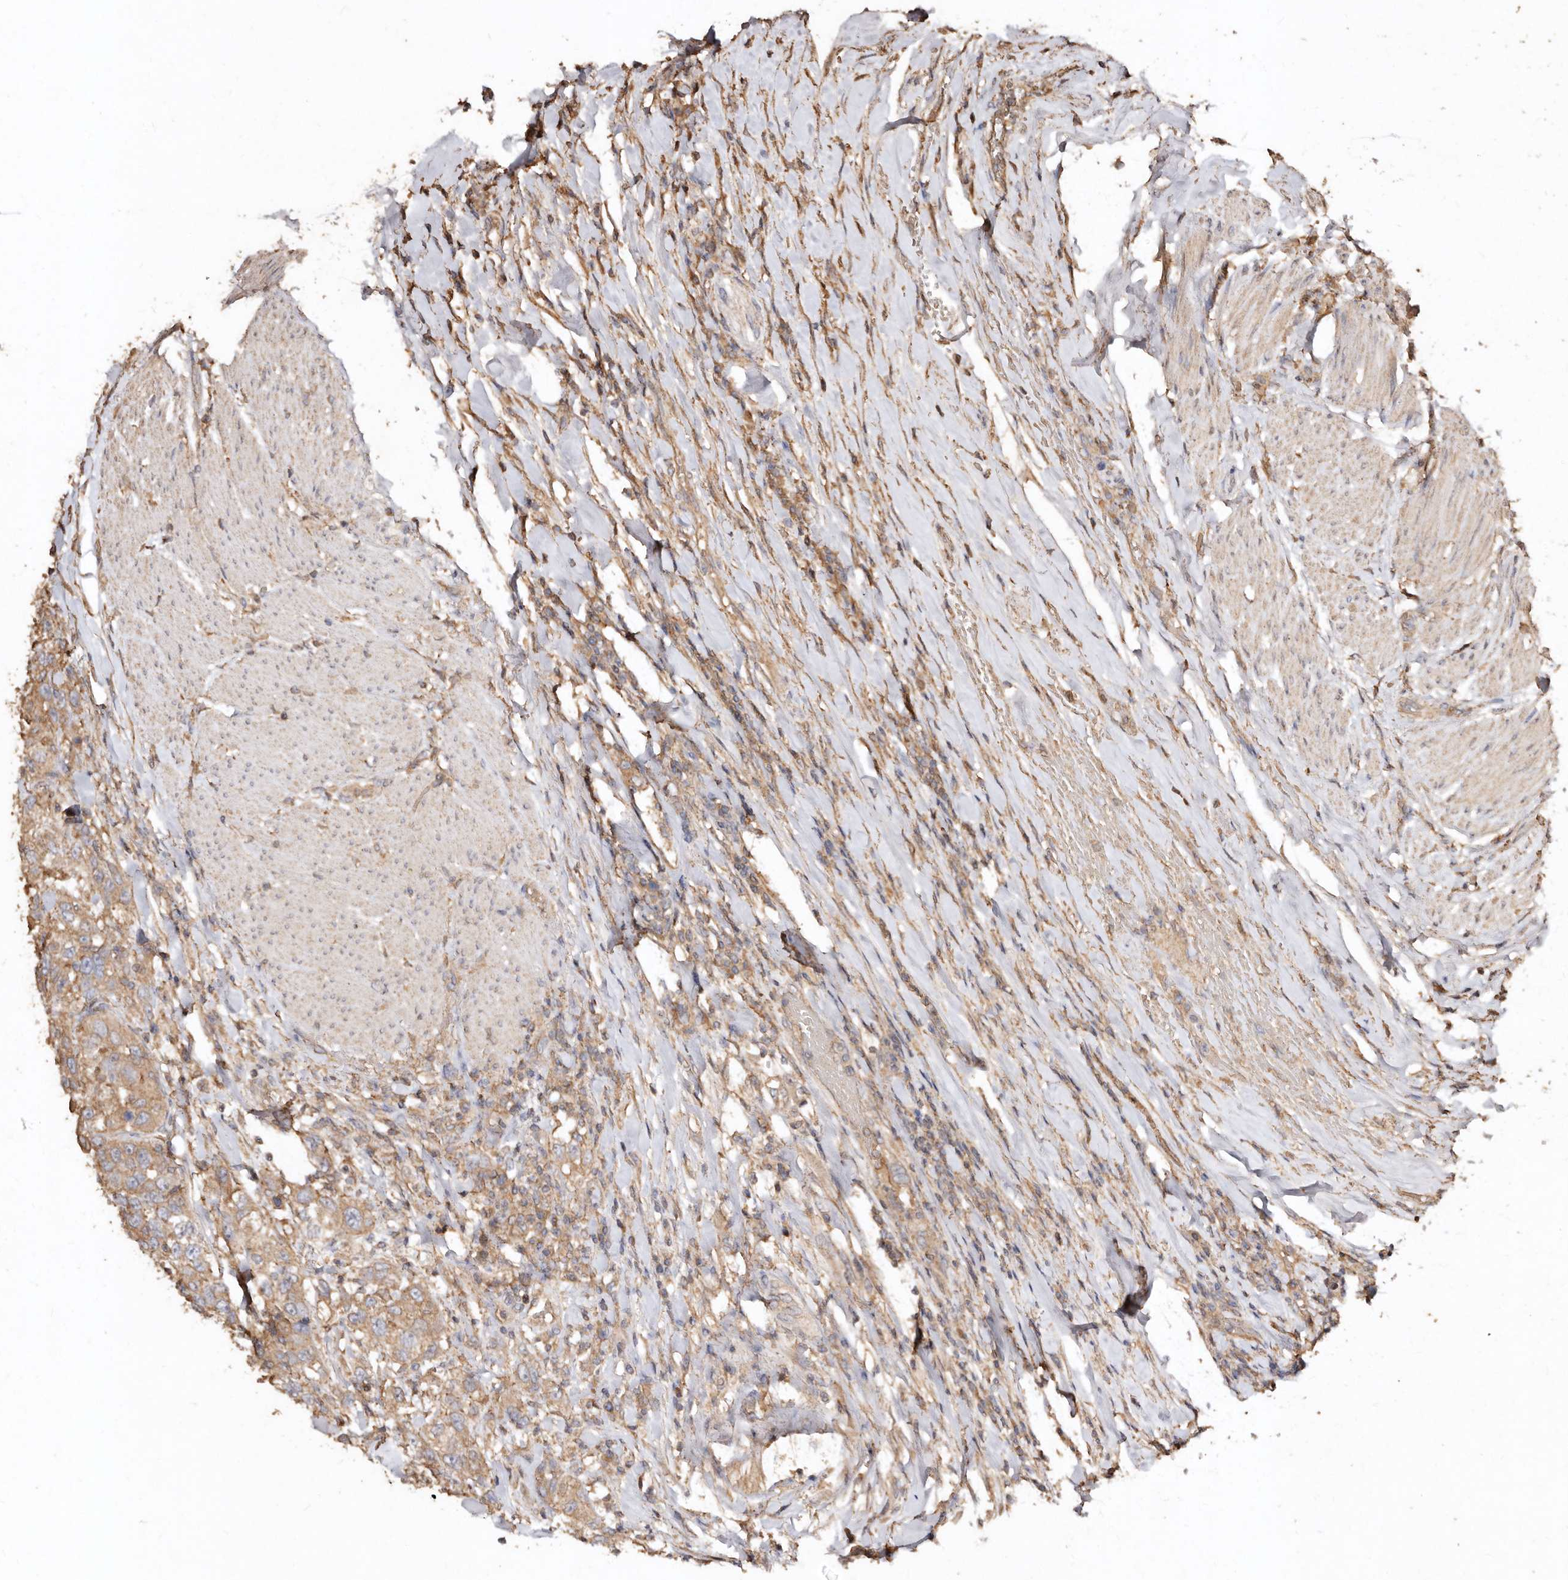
{"staining": {"intensity": "moderate", "quantity": ">75%", "location": "cytoplasmic/membranous"}, "tissue": "urothelial cancer", "cell_type": "Tumor cells", "image_type": "cancer", "snomed": [{"axis": "morphology", "description": "Urothelial carcinoma, High grade"}, {"axis": "topography", "description": "Urinary bladder"}], "caption": "Urothelial carcinoma (high-grade) stained with a protein marker displays moderate staining in tumor cells.", "gene": "FARS2", "patient": {"sex": "female", "age": 80}}